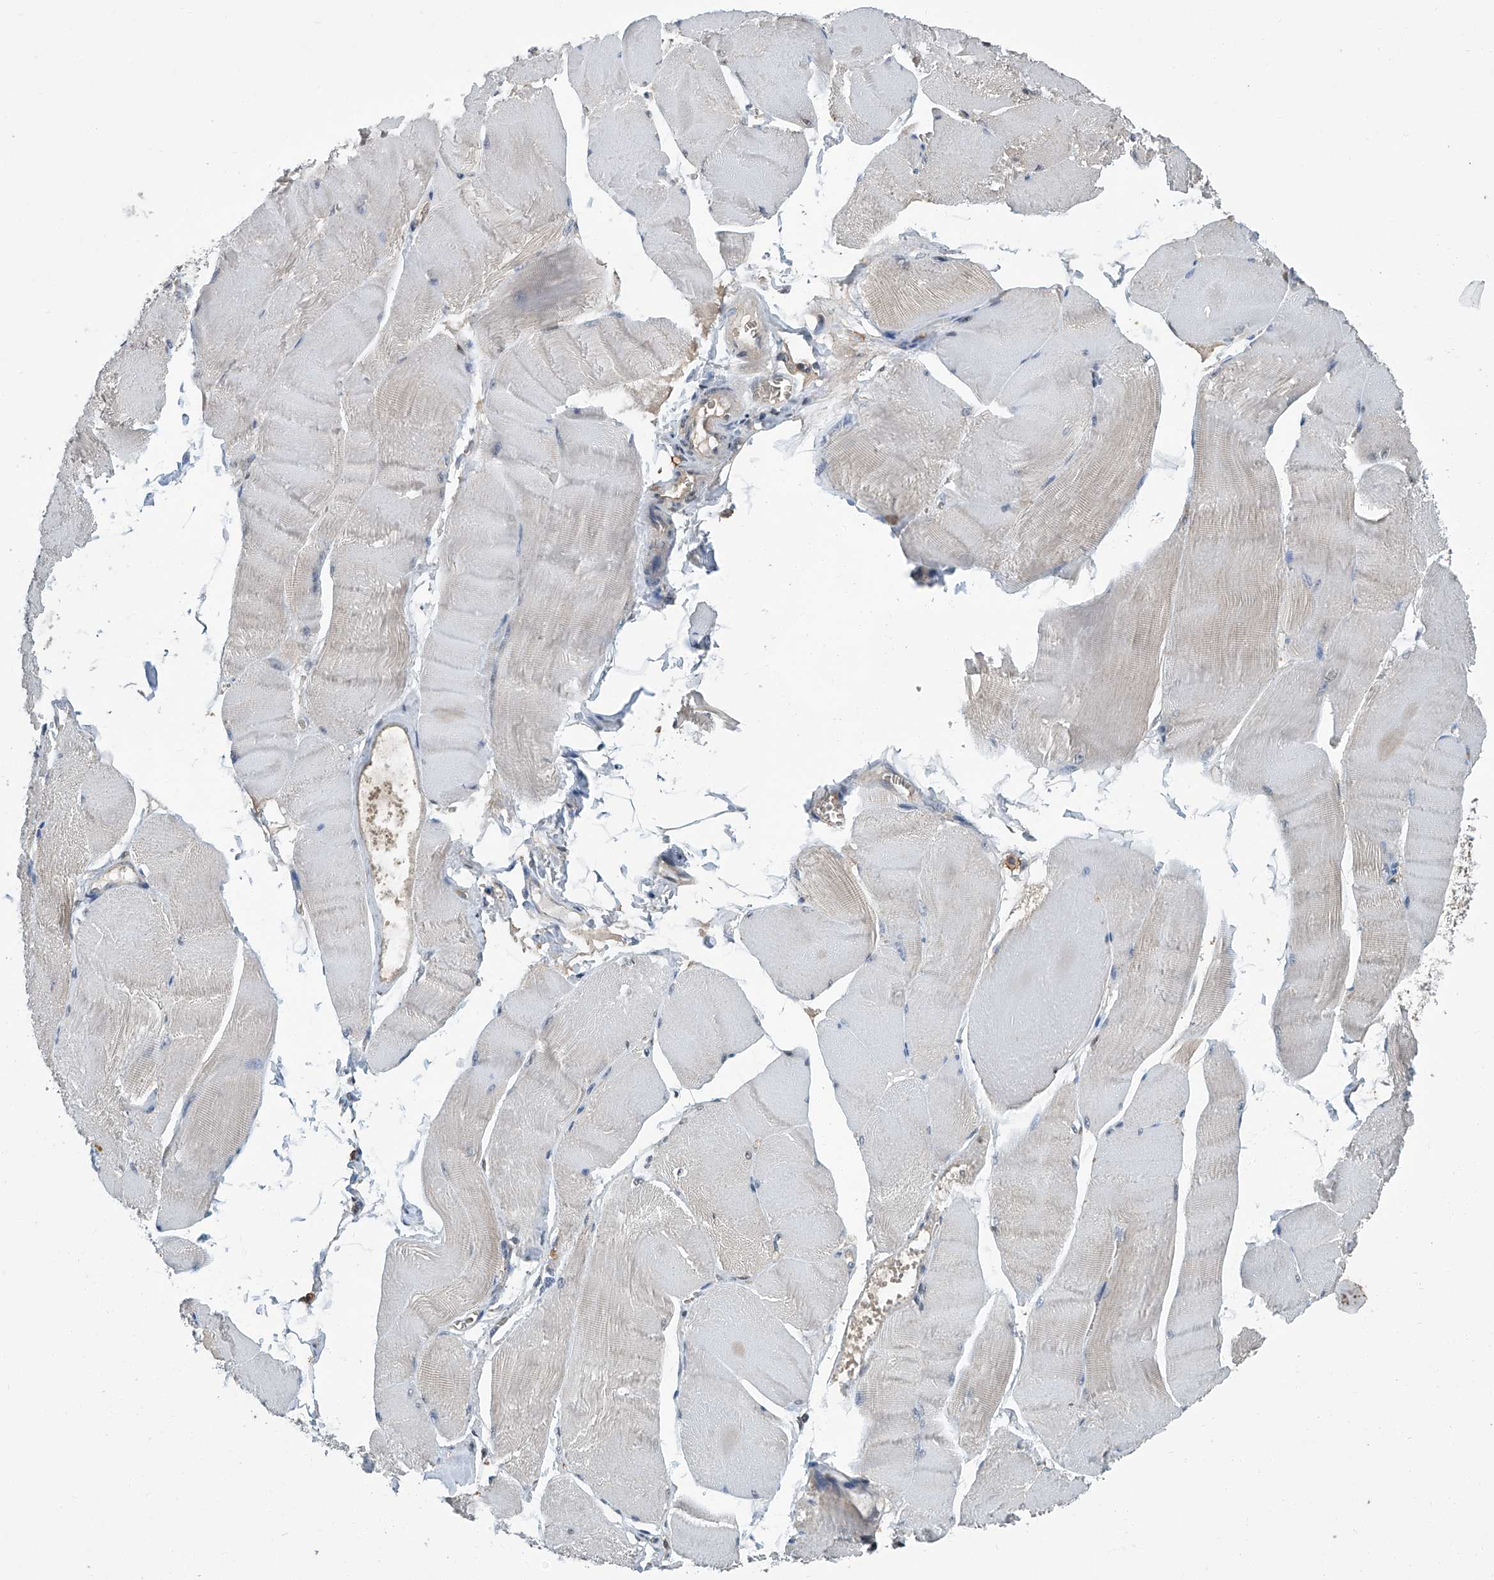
{"staining": {"intensity": "negative", "quantity": "none", "location": "none"}, "tissue": "skeletal muscle", "cell_type": "Myocytes", "image_type": "normal", "snomed": [{"axis": "morphology", "description": "Normal tissue, NOS"}, {"axis": "morphology", "description": "Basal cell carcinoma"}, {"axis": "topography", "description": "Skeletal muscle"}], "caption": "A photomicrograph of skeletal muscle stained for a protein shows no brown staining in myocytes. (Brightfield microscopy of DAB (3,3'-diaminobenzidine) immunohistochemistry (IHC) at high magnification).", "gene": "CLK1", "patient": {"sex": "female", "age": 64}}